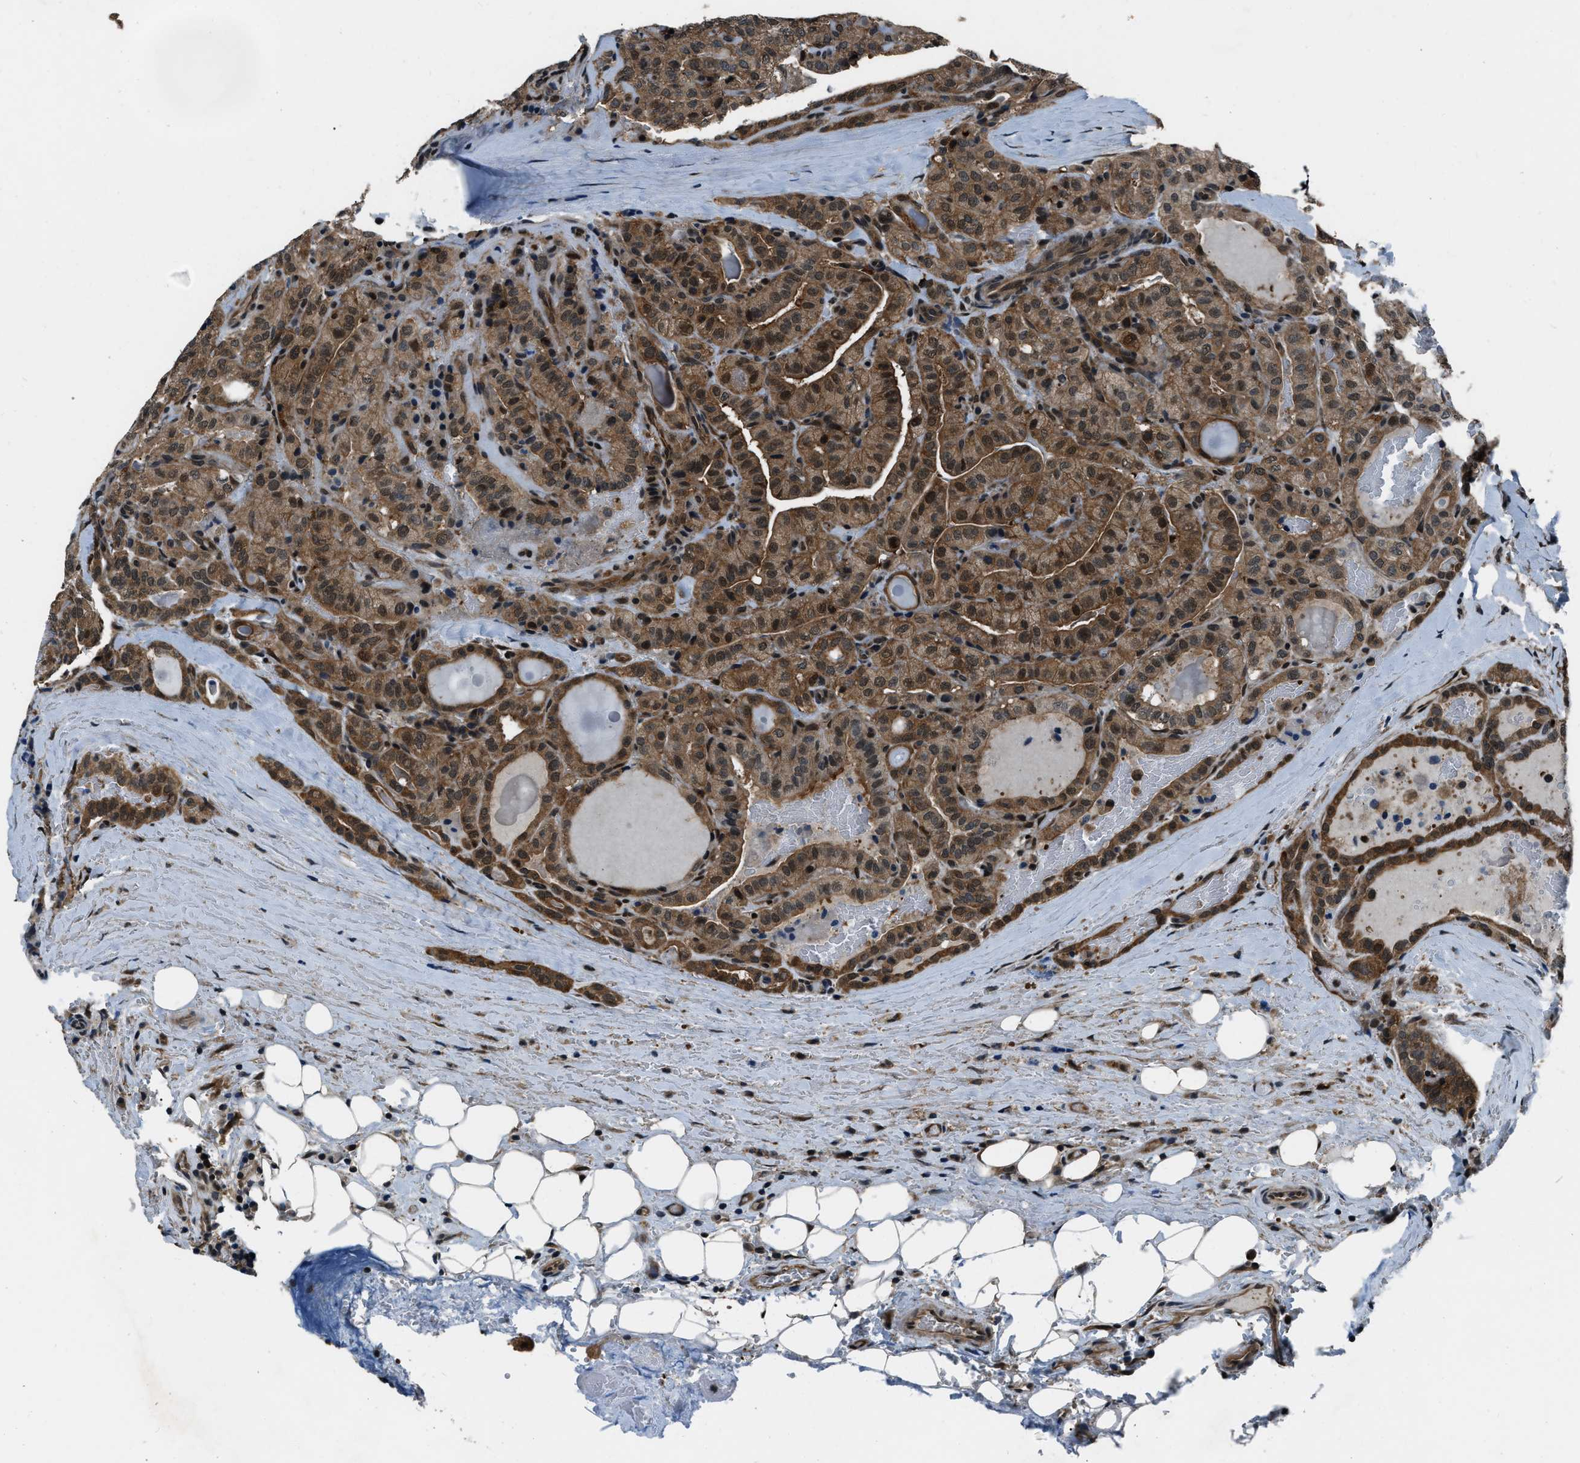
{"staining": {"intensity": "moderate", "quantity": ">75%", "location": "cytoplasmic/membranous,nuclear"}, "tissue": "head and neck cancer", "cell_type": "Tumor cells", "image_type": "cancer", "snomed": [{"axis": "morphology", "description": "Squamous cell carcinoma, NOS"}, {"axis": "topography", "description": "Oral tissue"}, {"axis": "topography", "description": "Head-Neck"}], "caption": "Immunohistochemical staining of head and neck cancer displays medium levels of moderate cytoplasmic/membranous and nuclear staining in about >75% of tumor cells. (DAB = brown stain, brightfield microscopy at high magnification).", "gene": "NUDCD3", "patient": {"sex": "female", "age": 50}}